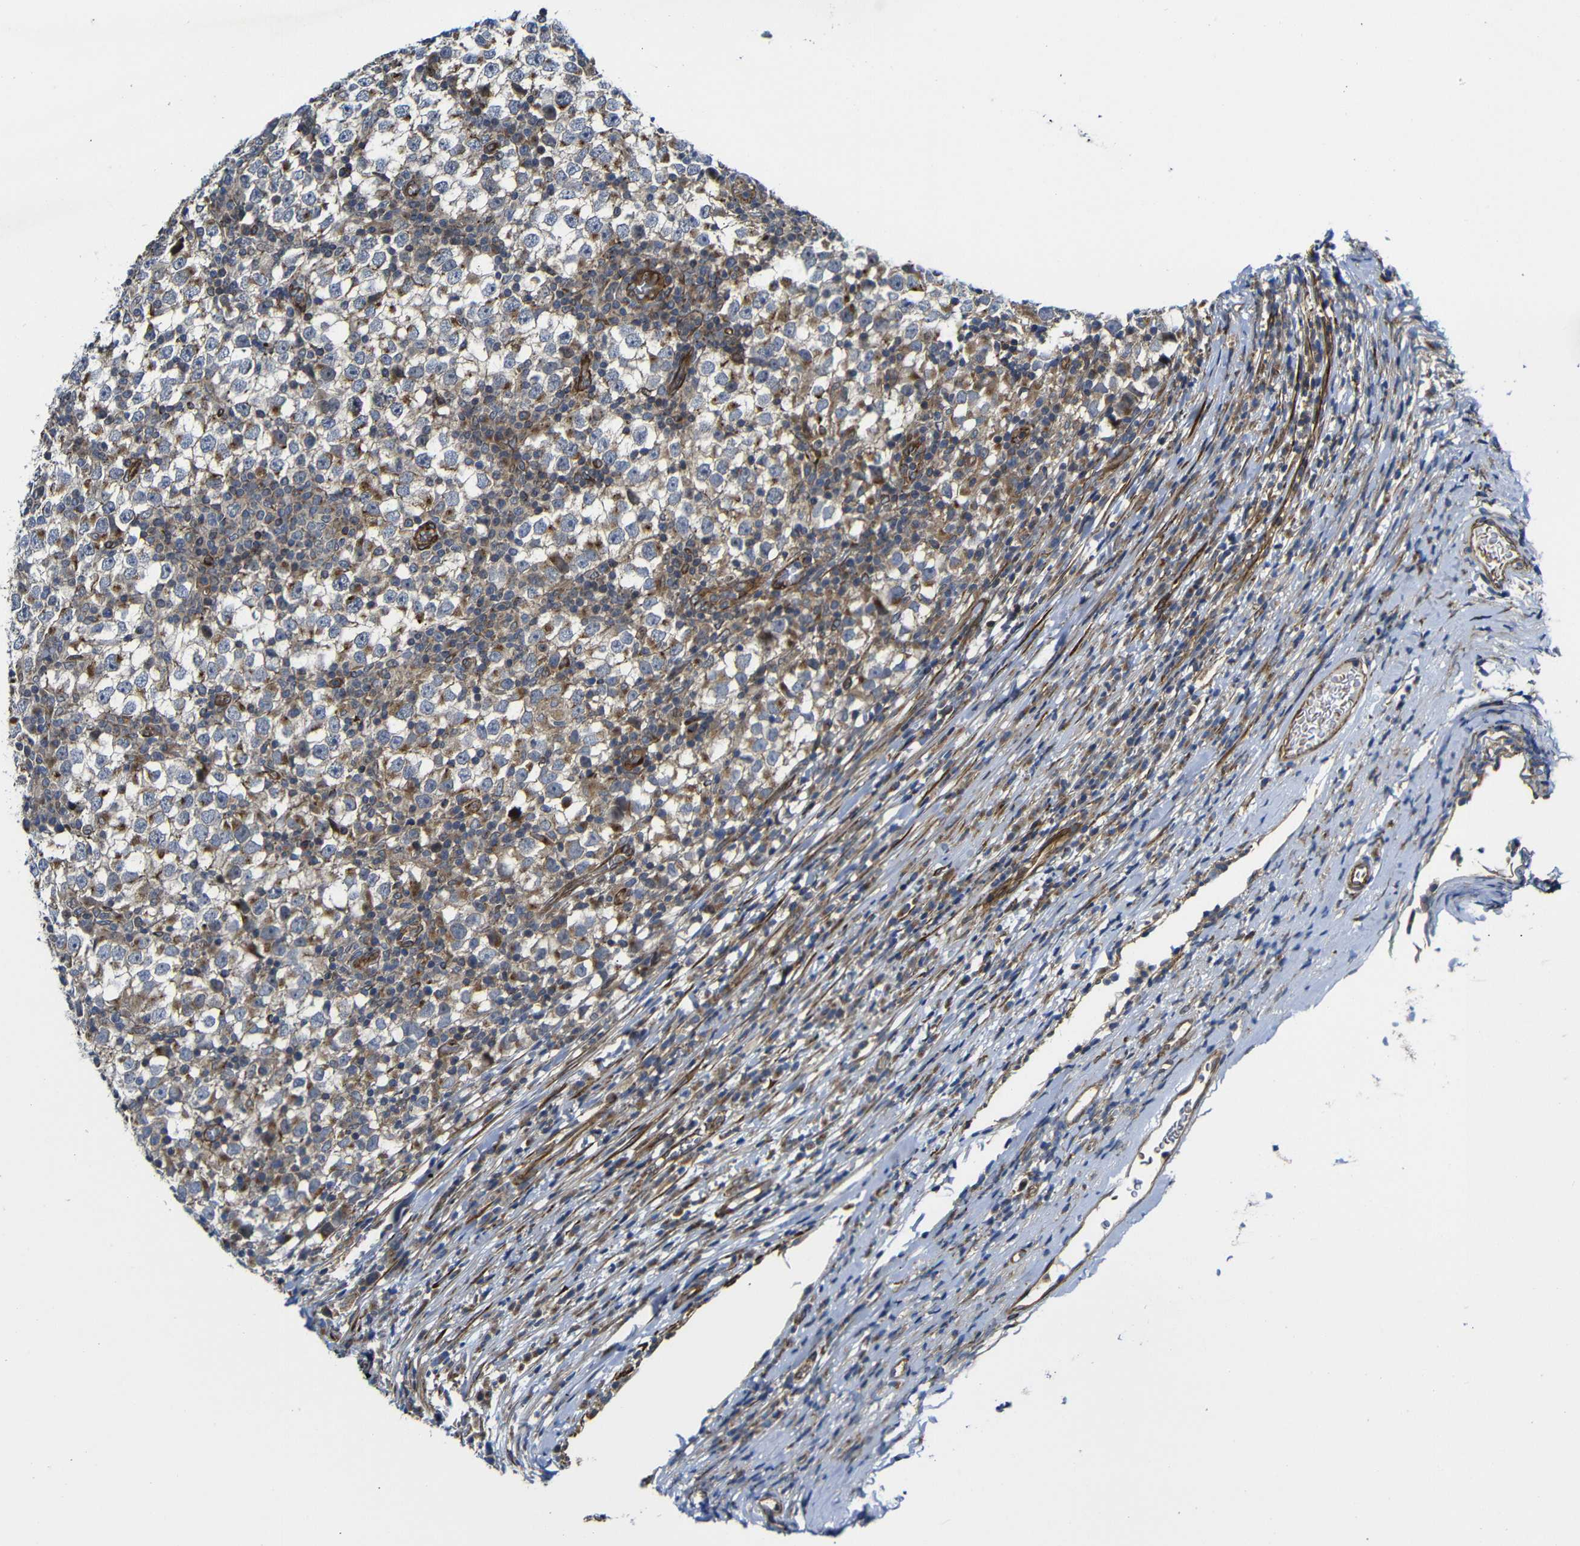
{"staining": {"intensity": "moderate", "quantity": "25%-75%", "location": "cytoplasmic/membranous"}, "tissue": "testis cancer", "cell_type": "Tumor cells", "image_type": "cancer", "snomed": [{"axis": "morphology", "description": "Seminoma, NOS"}, {"axis": "topography", "description": "Testis"}], "caption": "Immunohistochemical staining of testis cancer (seminoma) displays medium levels of moderate cytoplasmic/membranous protein expression in about 25%-75% of tumor cells.", "gene": "PARP14", "patient": {"sex": "male", "age": 65}}